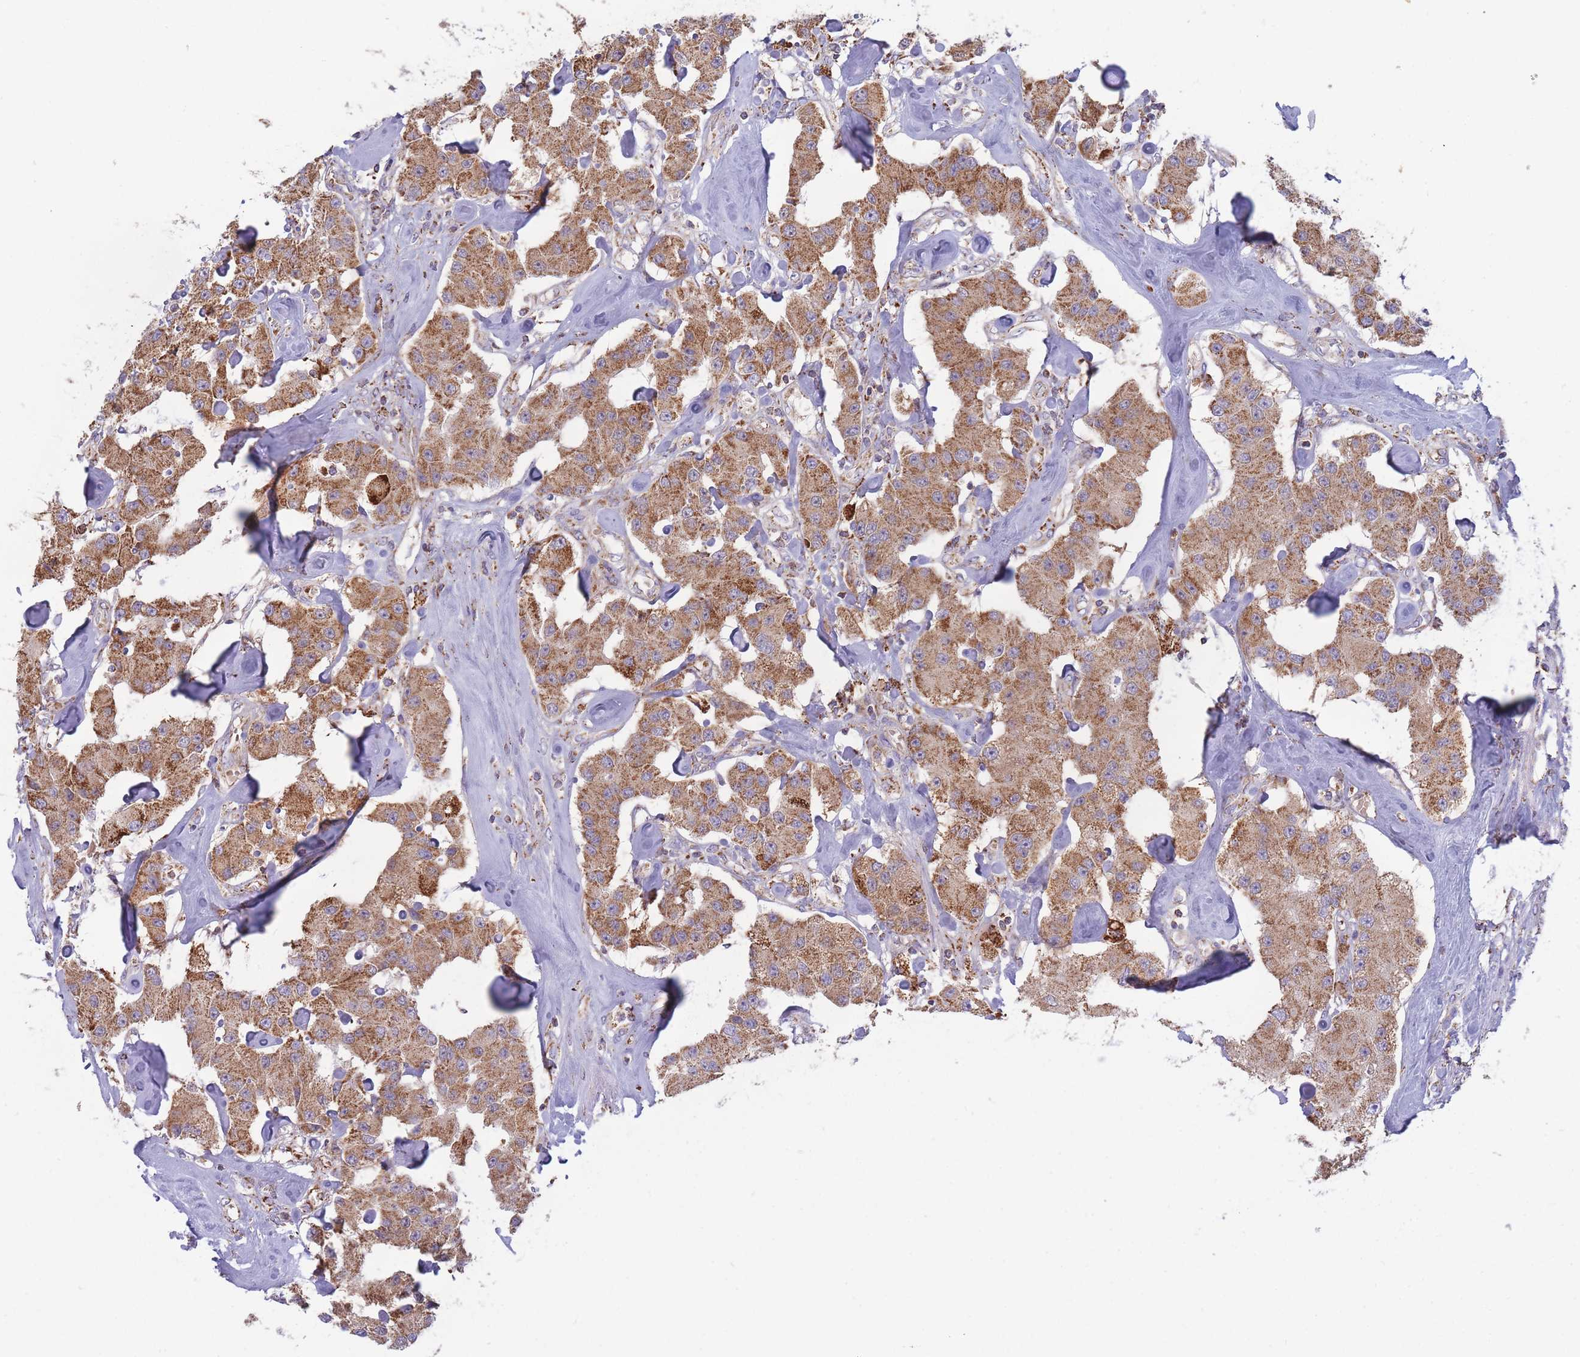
{"staining": {"intensity": "moderate", "quantity": ">75%", "location": "cytoplasmic/membranous"}, "tissue": "carcinoid", "cell_type": "Tumor cells", "image_type": "cancer", "snomed": [{"axis": "morphology", "description": "Carcinoid, malignant, NOS"}, {"axis": "topography", "description": "Pancreas"}], "caption": "A photomicrograph showing moderate cytoplasmic/membranous positivity in about >75% of tumor cells in carcinoid, as visualized by brown immunohistochemical staining.", "gene": "MRPL17", "patient": {"sex": "male", "age": 41}}